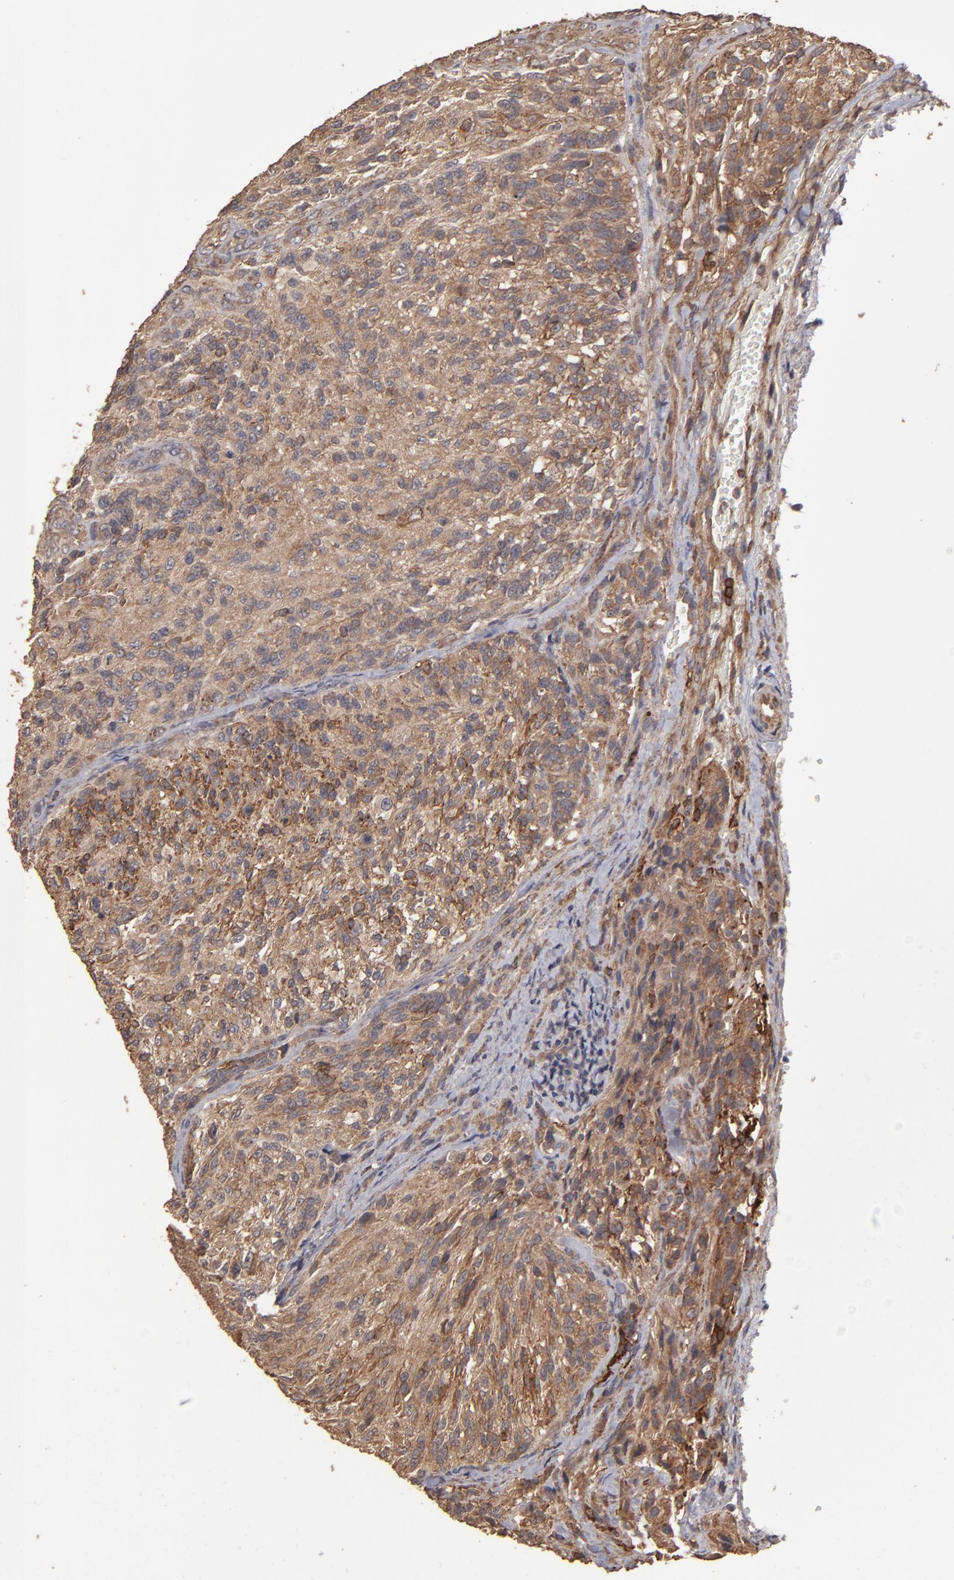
{"staining": {"intensity": "weak", "quantity": ">75%", "location": "cytoplasmic/membranous"}, "tissue": "glioma", "cell_type": "Tumor cells", "image_type": "cancer", "snomed": [{"axis": "morphology", "description": "Normal tissue, NOS"}, {"axis": "morphology", "description": "Glioma, malignant, High grade"}, {"axis": "topography", "description": "Cerebral cortex"}], "caption": "This histopathology image displays immunohistochemistry staining of glioma, with low weak cytoplasmic/membranous staining in about >75% of tumor cells.", "gene": "MMP2", "patient": {"sex": "male", "age": 56}}